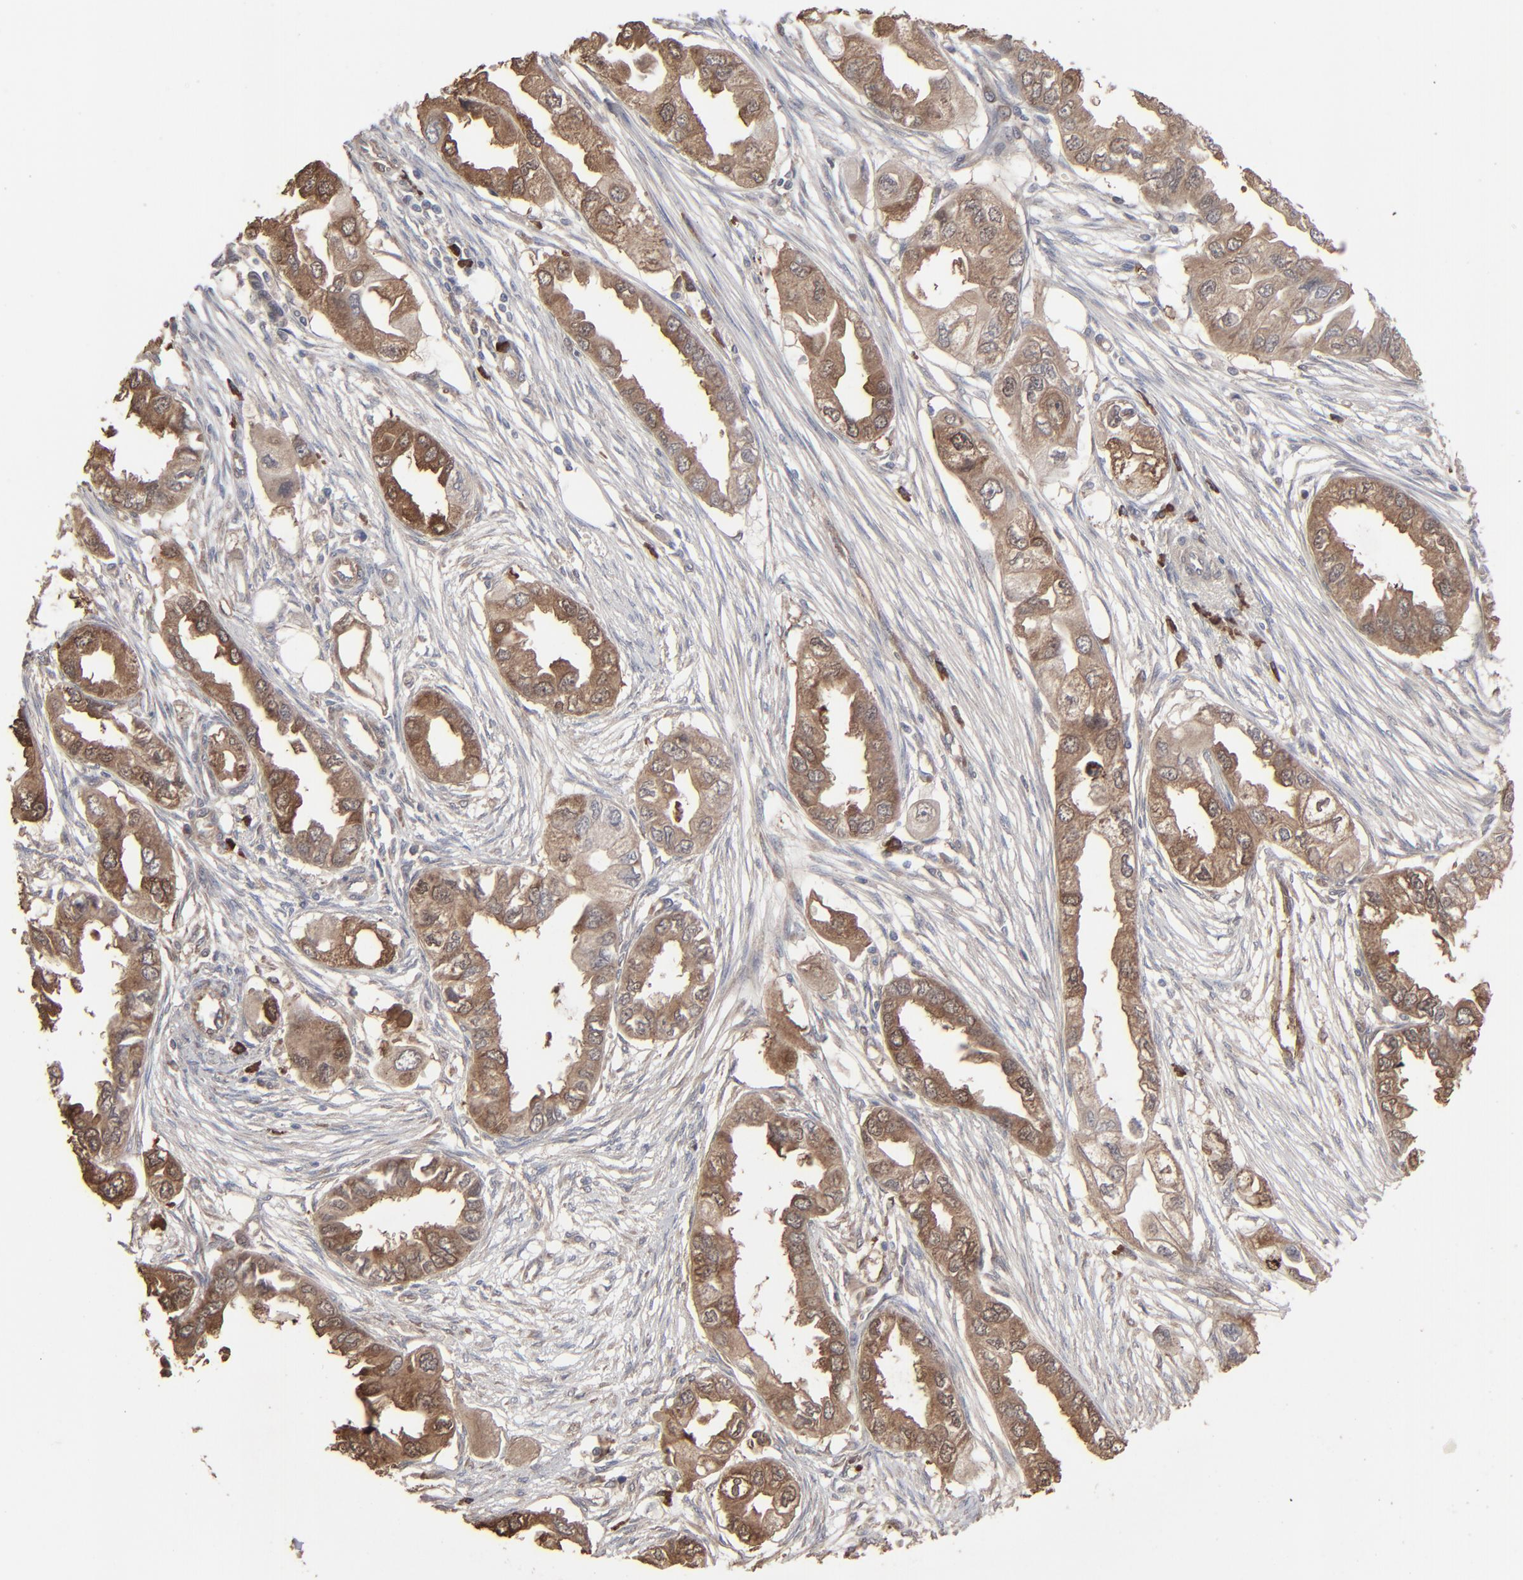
{"staining": {"intensity": "moderate", "quantity": ">75%", "location": "cytoplasmic/membranous"}, "tissue": "endometrial cancer", "cell_type": "Tumor cells", "image_type": "cancer", "snomed": [{"axis": "morphology", "description": "Adenocarcinoma, NOS"}, {"axis": "topography", "description": "Endometrium"}], "caption": "DAB (3,3'-diaminobenzidine) immunohistochemical staining of human endometrial cancer (adenocarcinoma) displays moderate cytoplasmic/membranous protein expression in about >75% of tumor cells.", "gene": "NME1-NME2", "patient": {"sex": "female", "age": 67}}